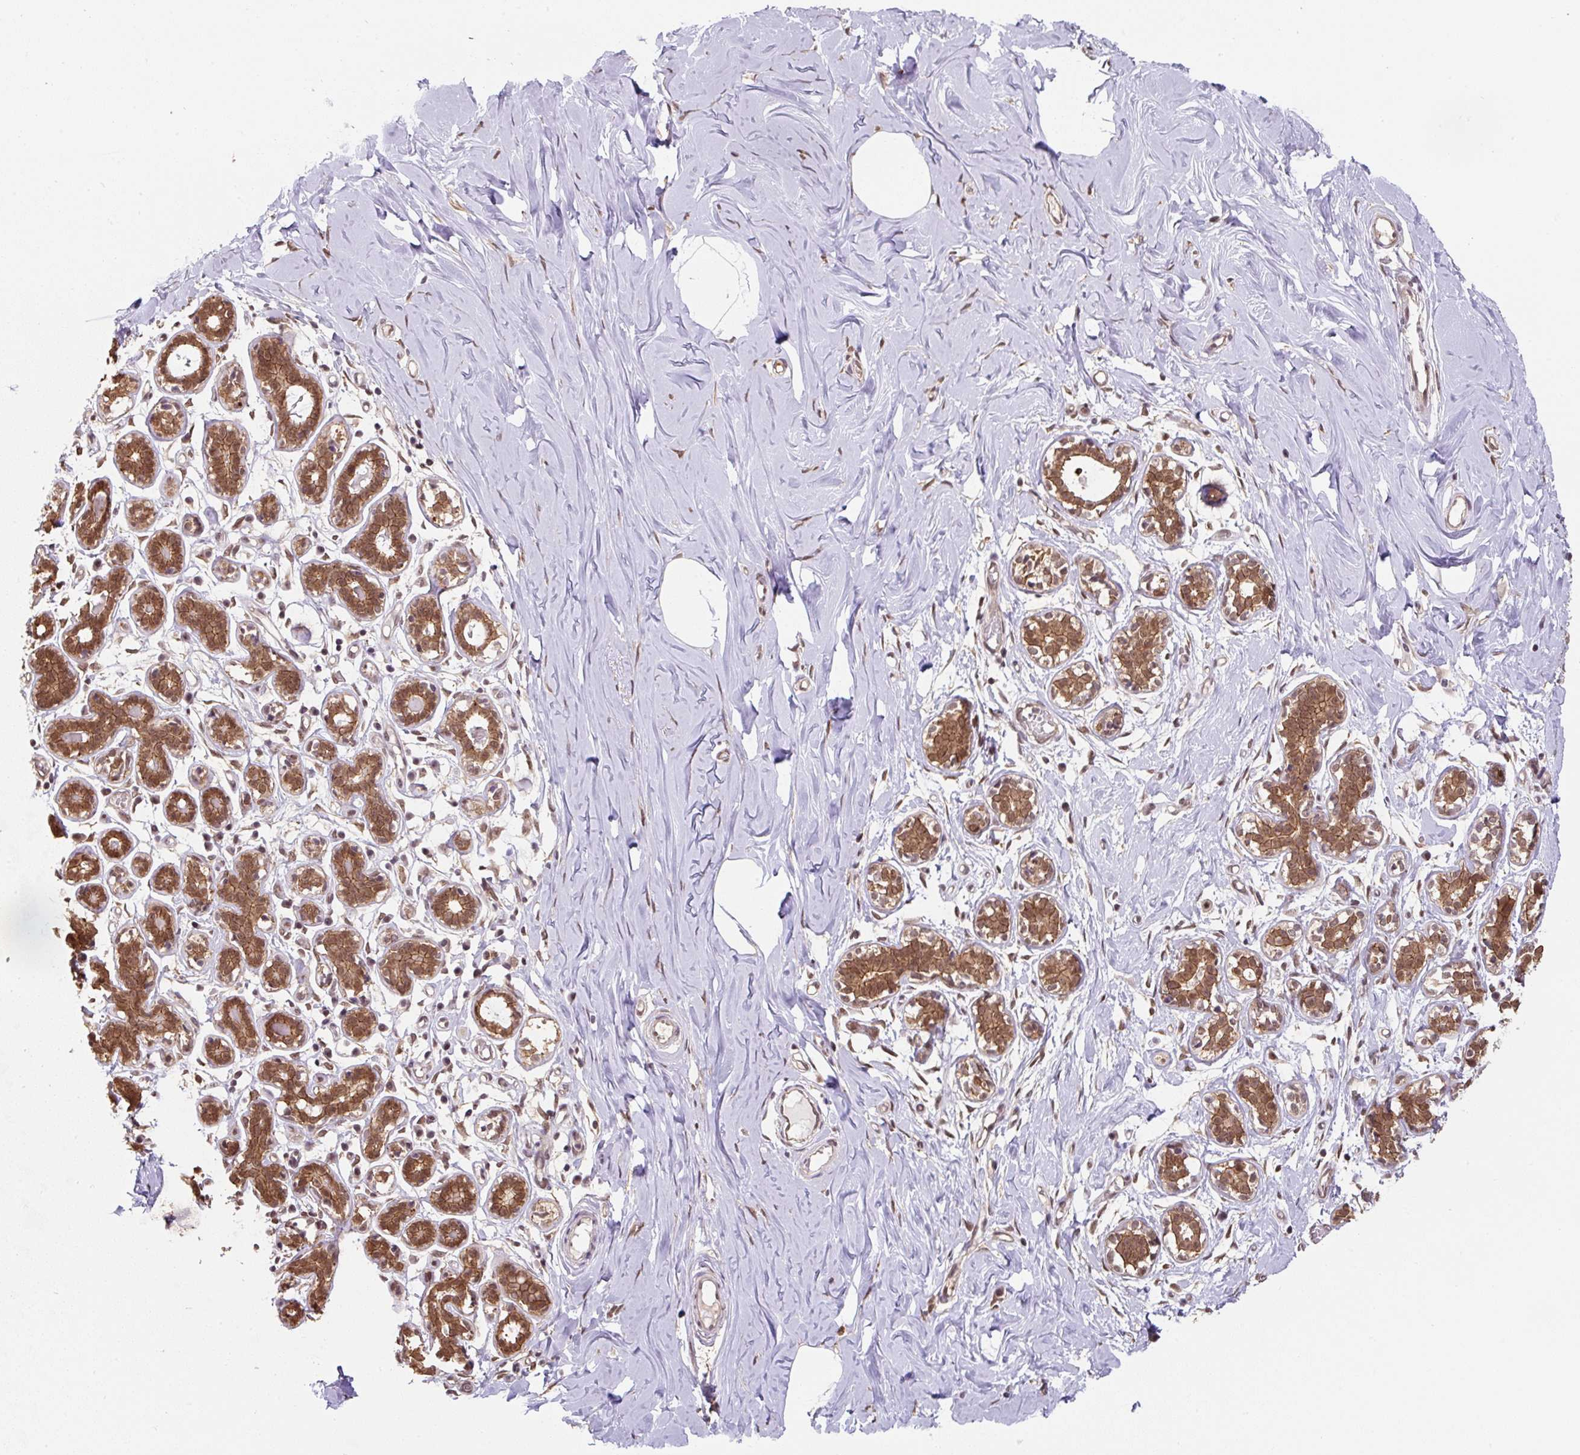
{"staining": {"intensity": "negative", "quantity": "none", "location": "none"}, "tissue": "breast", "cell_type": "Adipocytes", "image_type": "normal", "snomed": [{"axis": "morphology", "description": "Normal tissue, NOS"}, {"axis": "topography", "description": "Breast"}], "caption": "Adipocytes show no significant staining in benign breast.", "gene": "ST13", "patient": {"sex": "female", "age": 27}}